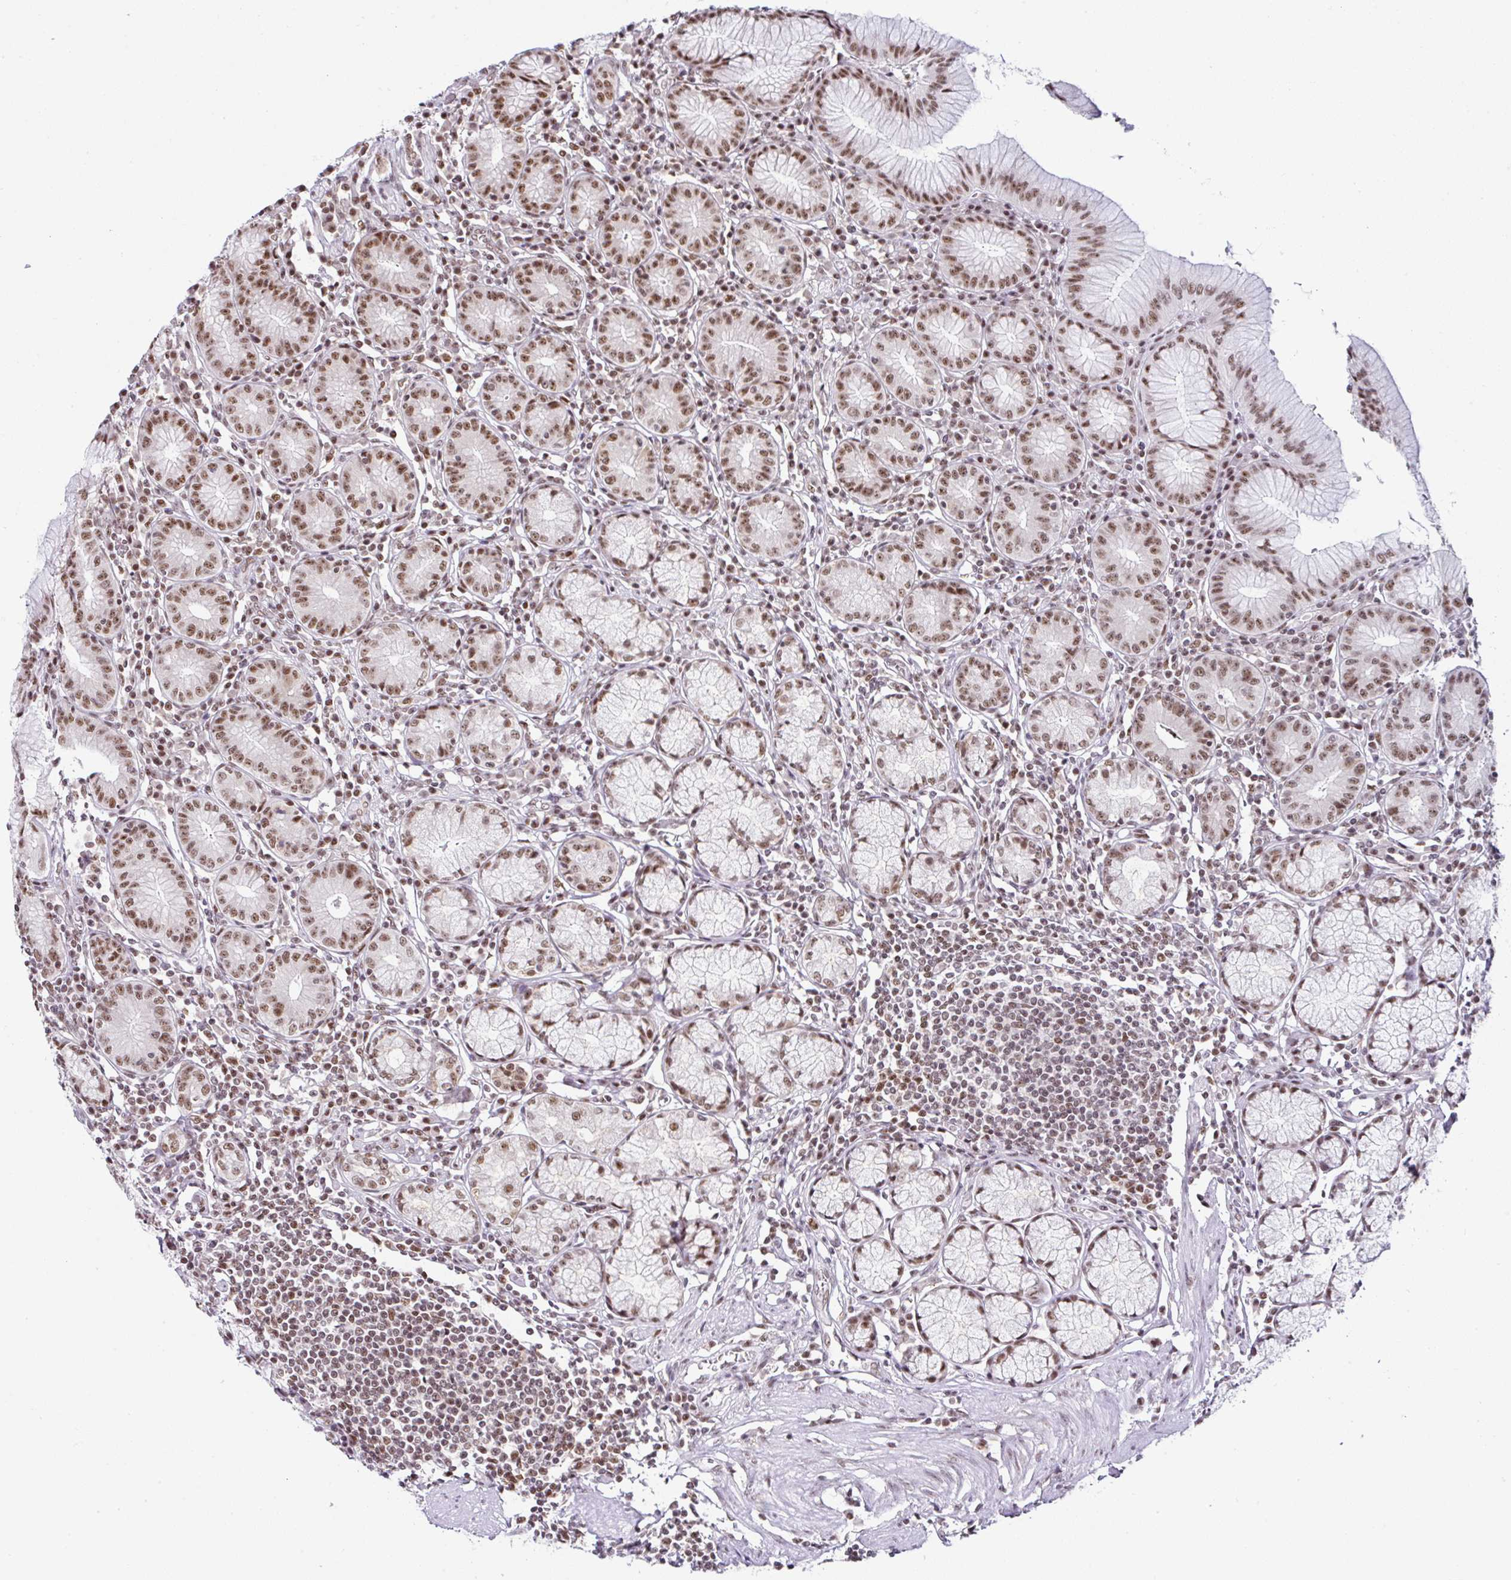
{"staining": {"intensity": "moderate", "quantity": ">75%", "location": "nuclear"}, "tissue": "stomach", "cell_type": "Glandular cells", "image_type": "normal", "snomed": [{"axis": "morphology", "description": "Normal tissue, NOS"}, {"axis": "topography", "description": "Stomach"}], "caption": "IHC (DAB) staining of unremarkable stomach reveals moderate nuclear protein expression in approximately >75% of glandular cells.", "gene": "PTPN2", "patient": {"sex": "male", "age": 55}}